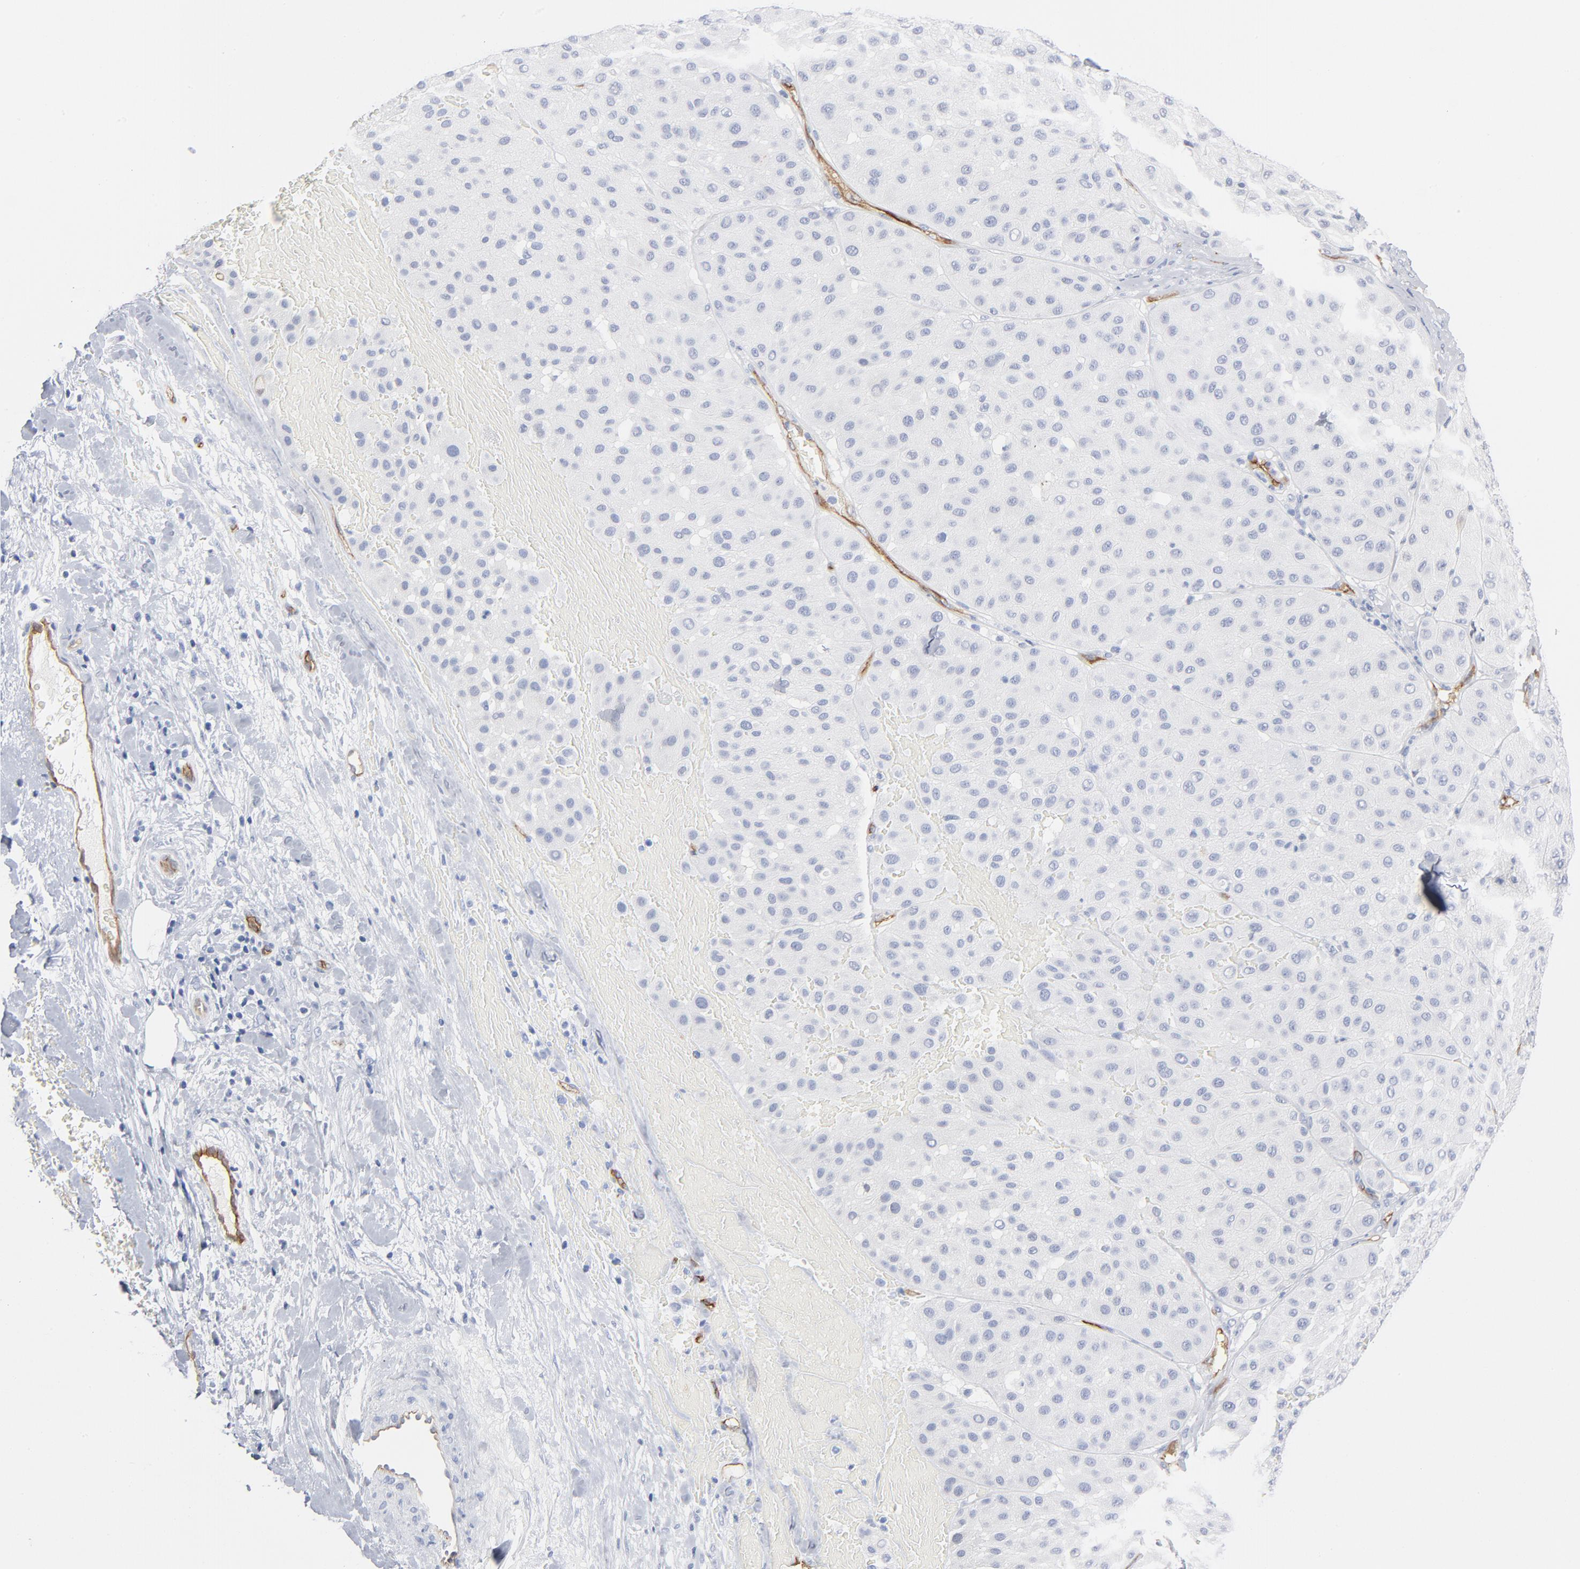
{"staining": {"intensity": "negative", "quantity": "none", "location": "none"}, "tissue": "melanoma", "cell_type": "Tumor cells", "image_type": "cancer", "snomed": [{"axis": "morphology", "description": "Normal tissue, NOS"}, {"axis": "morphology", "description": "Malignant melanoma, Metastatic site"}, {"axis": "topography", "description": "Skin"}], "caption": "High power microscopy micrograph of an immunohistochemistry (IHC) image of melanoma, revealing no significant staining in tumor cells.", "gene": "SHANK3", "patient": {"sex": "male", "age": 41}}